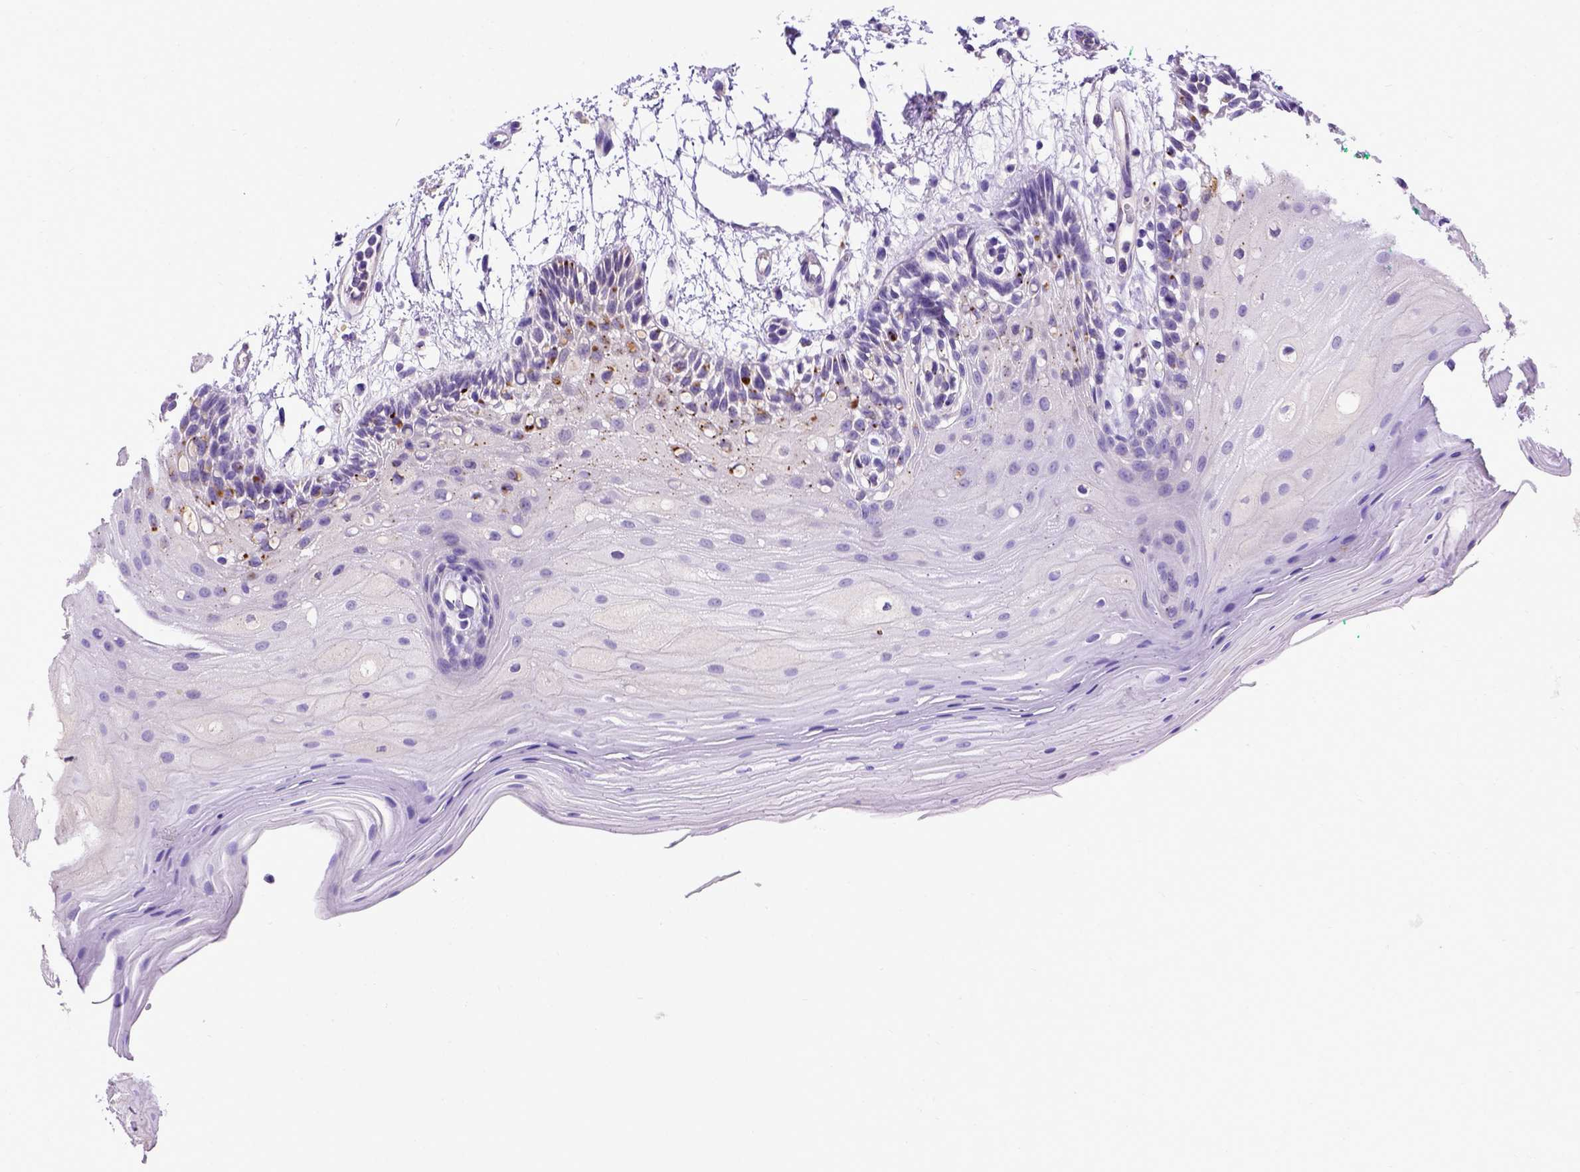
{"staining": {"intensity": "negative", "quantity": "none", "location": "none"}, "tissue": "oral mucosa", "cell_type": "Squamous epithelial cells", "image_type": "normal", "snomed": [{"axis": "morphology", "description": "Normal tissue, NOS"}, {"axis": "morphology", "description": "Squamous cell carcinoma, NOS"}, {"axis": "topography", "description": "Oral tissue"}, {"axis": "topography", "description": "Tounge, NOS"}, {"axis": "topography", "description": "Head-Neck"}], "caption": "The image shows no staining of squamous epithelial cells in benign oral mucosa.", "gene": "ADAM12", "patient": {"sex": "male", "age": 62}}